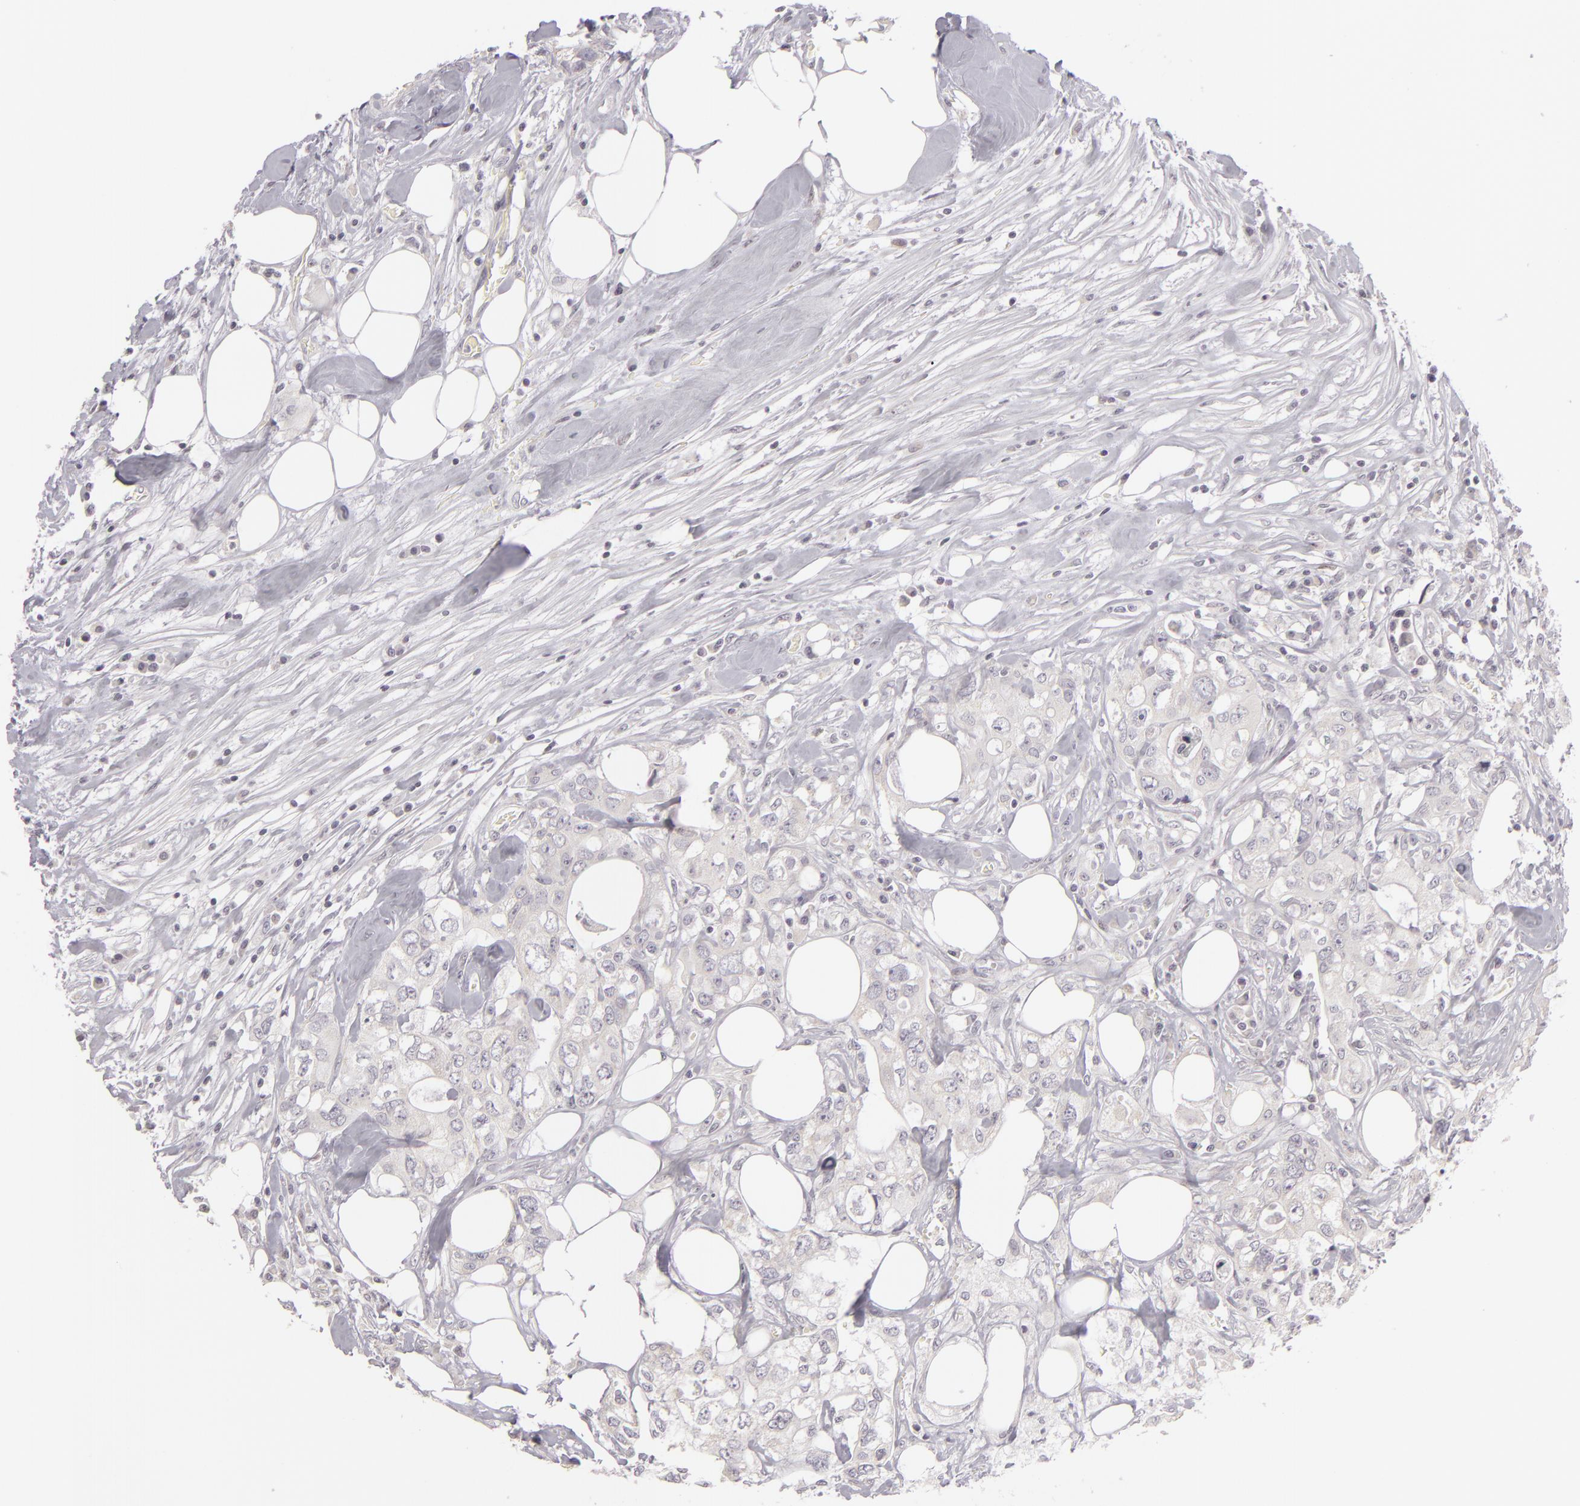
{"staining": {"intensity": "negative", "quantity": "none", "location": "none"}, "tissue": "colorectal cancer", "cell_type": "Tumor cells", "image_type": "cancer", "snomed": [{"axis": "morphology", "description": "Adenocarcinoma, NOS"}, {"axis": "topography", "description": "Rectum"}], "caption": "Tumor cells are negative for brown protein staining in colorectal adenocarcinoma.", "gene": "SIX1", "patient": {"sex": "female", "age": 57}}